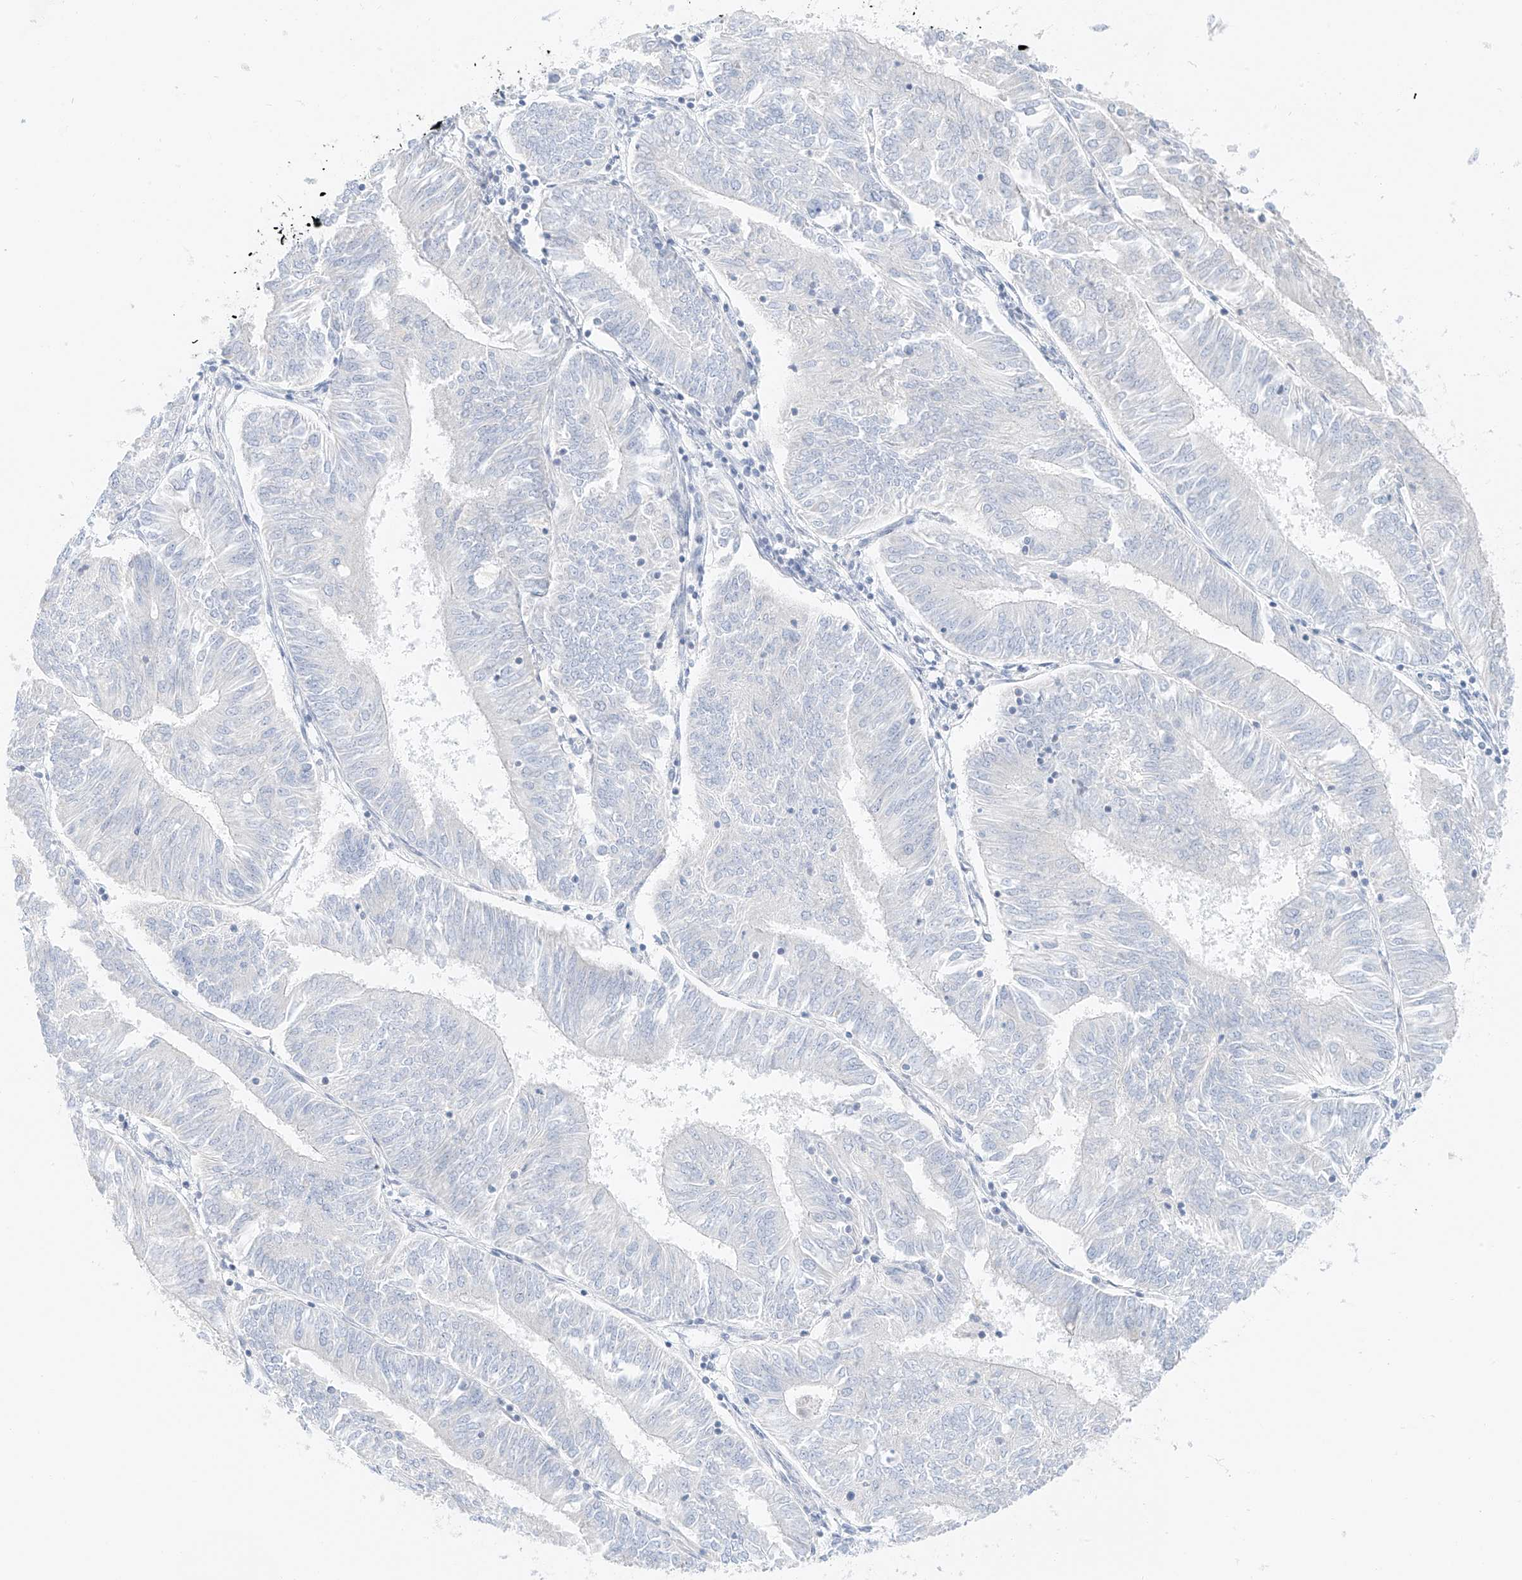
{"staining": {"intensity": "negative", "quantity": "none", "location": "none"}, "tissue": "endometrial cancer", "cell_type": "Tumor cells", "image_type": "cancer", "snomed": [{"axis": "morphology", "description": "Adenocarcinoma, NOS"}, {"axis": "topography", "description": "Endometrium"}], "caption": "Image shows no significant protein staining in tumor cells of endometrial adenocarcinoma.", "gene": "PGC", "patient": {"sex": "female", "age": 58}}